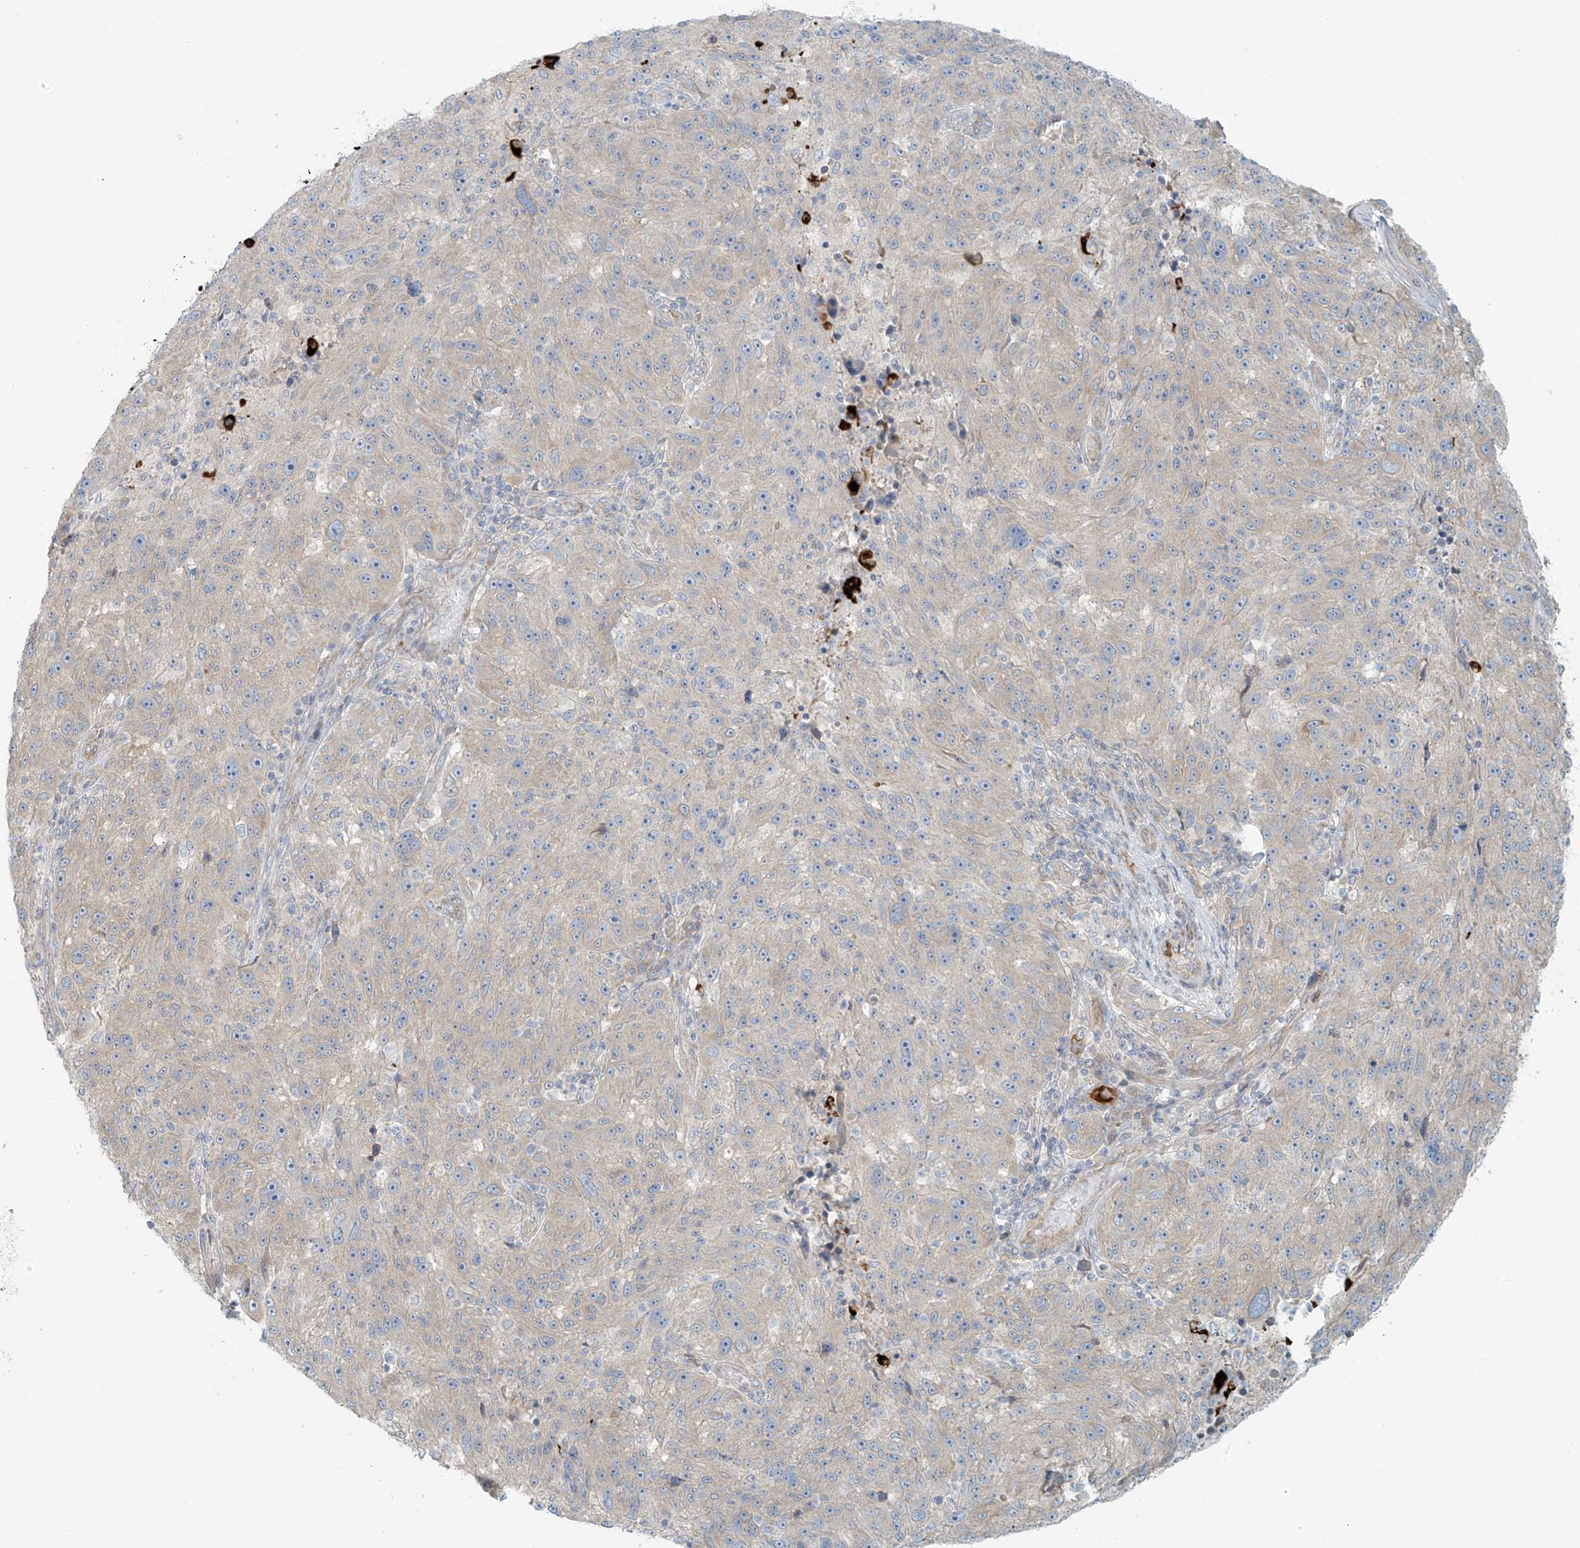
{"staining": {"intensity": "negative", "quantity": "none", "location": "none"}, "tissue": "melanoma", "cell_type": "Tumor cells", "image_type": "cancer", "snomed": [{"axis": "morphology", "description": "Malignant melanoma, NOS"}, {"axis": "topography", "description": "Skin"}], "caption": "This photomicrograph is of malignant melanoma stained with immunohistochemistry to label a protein in brown with the nuclei are counter-stained blue. There is no staining in tumor cells. (DAB (3,3'-diaminobenzidine) immunohistochemistry visualized using brightfield microscopy, high magnification).", "gene": "LZTS3", "patient": {"sex": "male", "age": 53}}